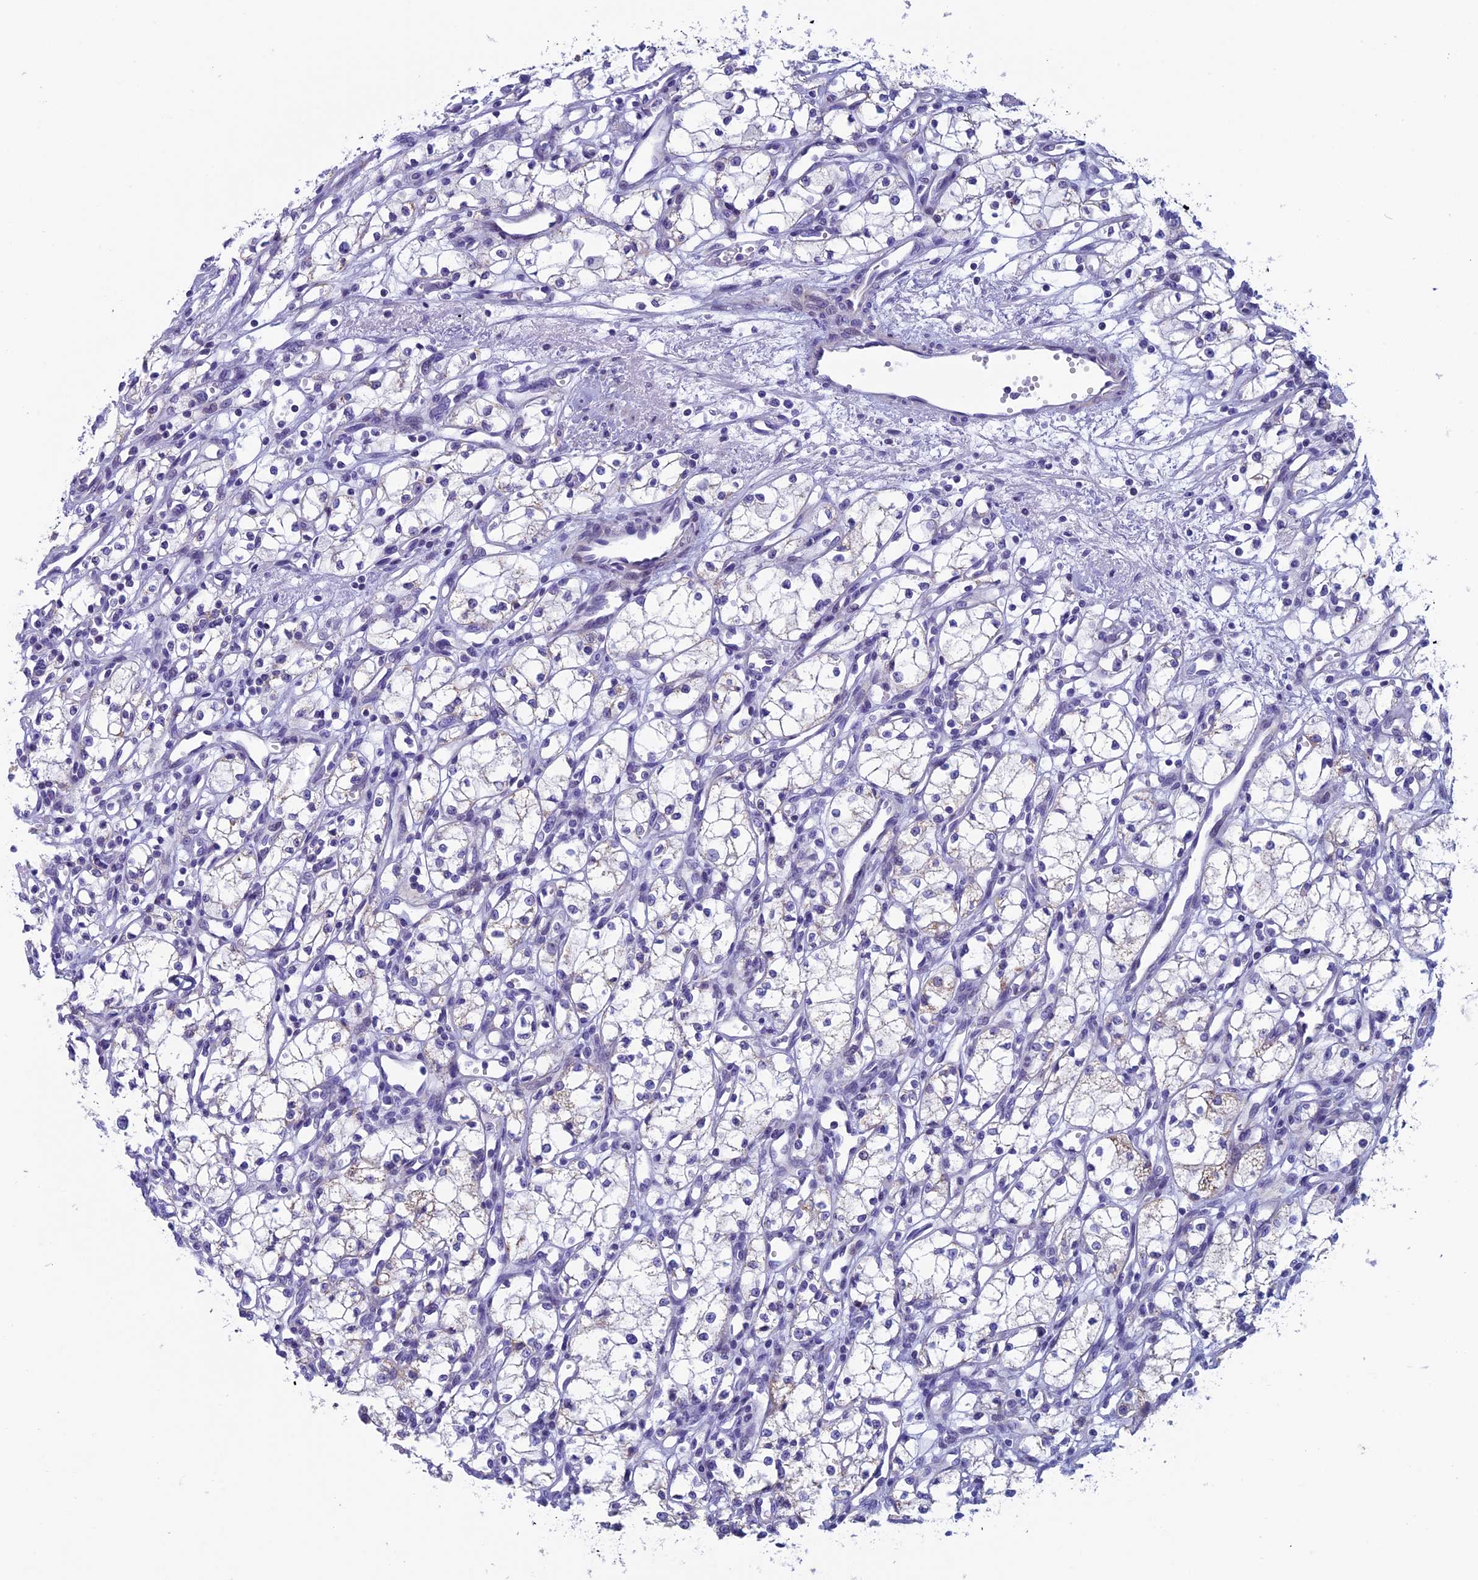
{"staining": {"intensity": "negative", "quantity": "none", "location": "none"}, "tissue": "renal cancer", "cell_type": "Tumor cells", "image_type": "cancer", "snomed": [{"axis": "morphology", "description": "Adenocarcinoma, NOS"}, {"axis": "topography", "description": "Kidney"}], "caption": "High power microscopy photomicrograph of an immunohistochemistry image of renal adenocarcinoma, revealing no significant positivity in tumor cells. Brightfield microscopy of immunohistochemistry (IHC) stained with DAB (brown) and hematoxylin (blue), captured at high magnification.", "gene": "ZNF563", "patient": {"sex": "male", "age": 59}}